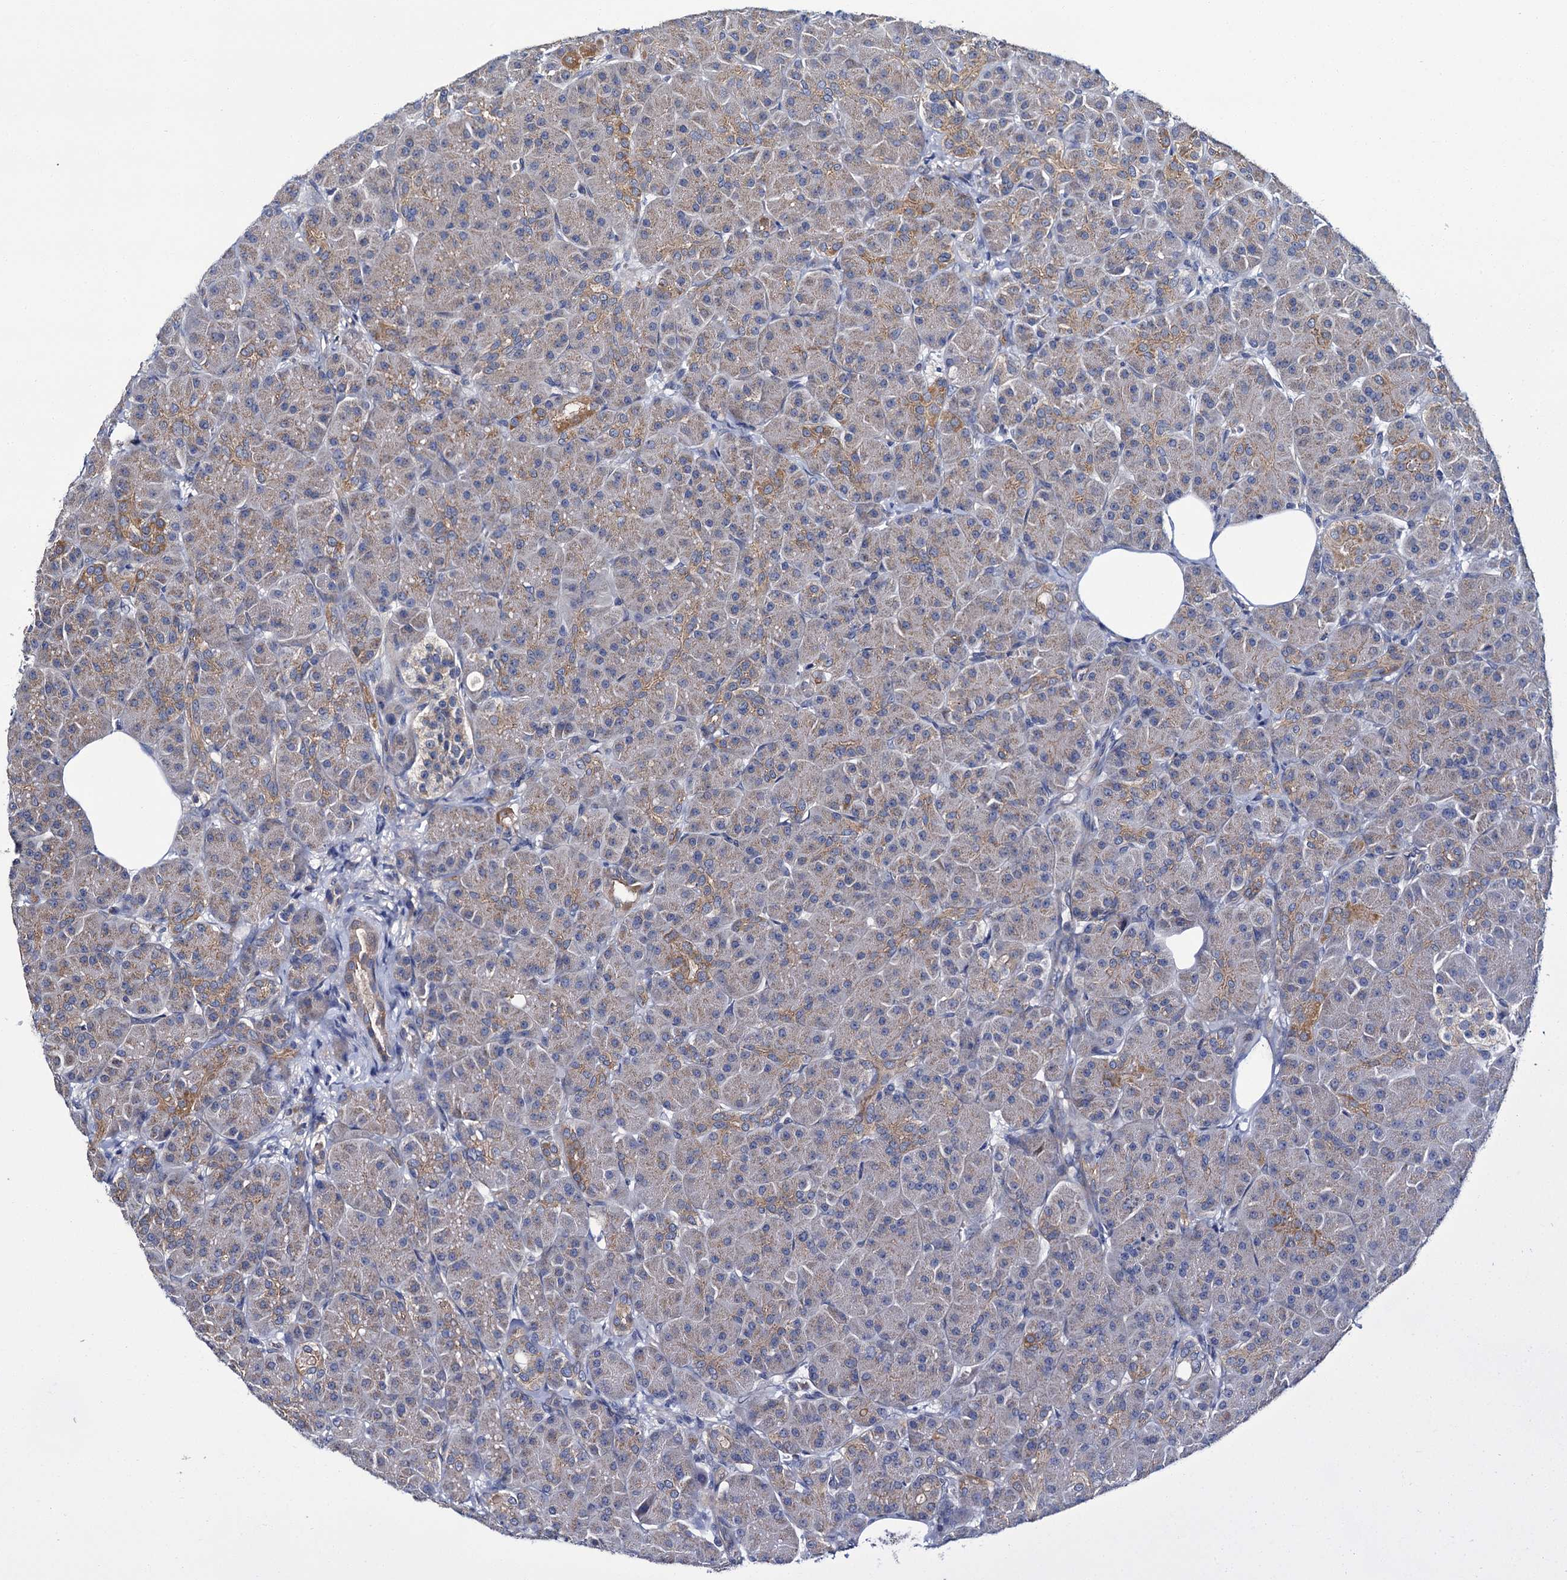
{"staining": {"intensity": "moderate", "quantity": "<25%", "location": "cytoplasmic/membranous"}, "tissue": "pancreas", "cell_type": "Exocrine glandular cells", "image_type": "normal", "snomed": [{"axis": "morphology", "description": "Normal tissue, NOS"}, {"axis": "topography", "description": "Pancreas"}], "caption": "Pancreas stained with DAB (3,3'-diaminobenzidine) IHC shows low levels of moderate cytoplasmic/membranous expression in about <25% of exocrine glandular cells.", "gene": "CEP295", "patient": {"sex": "male", "age": 63}}